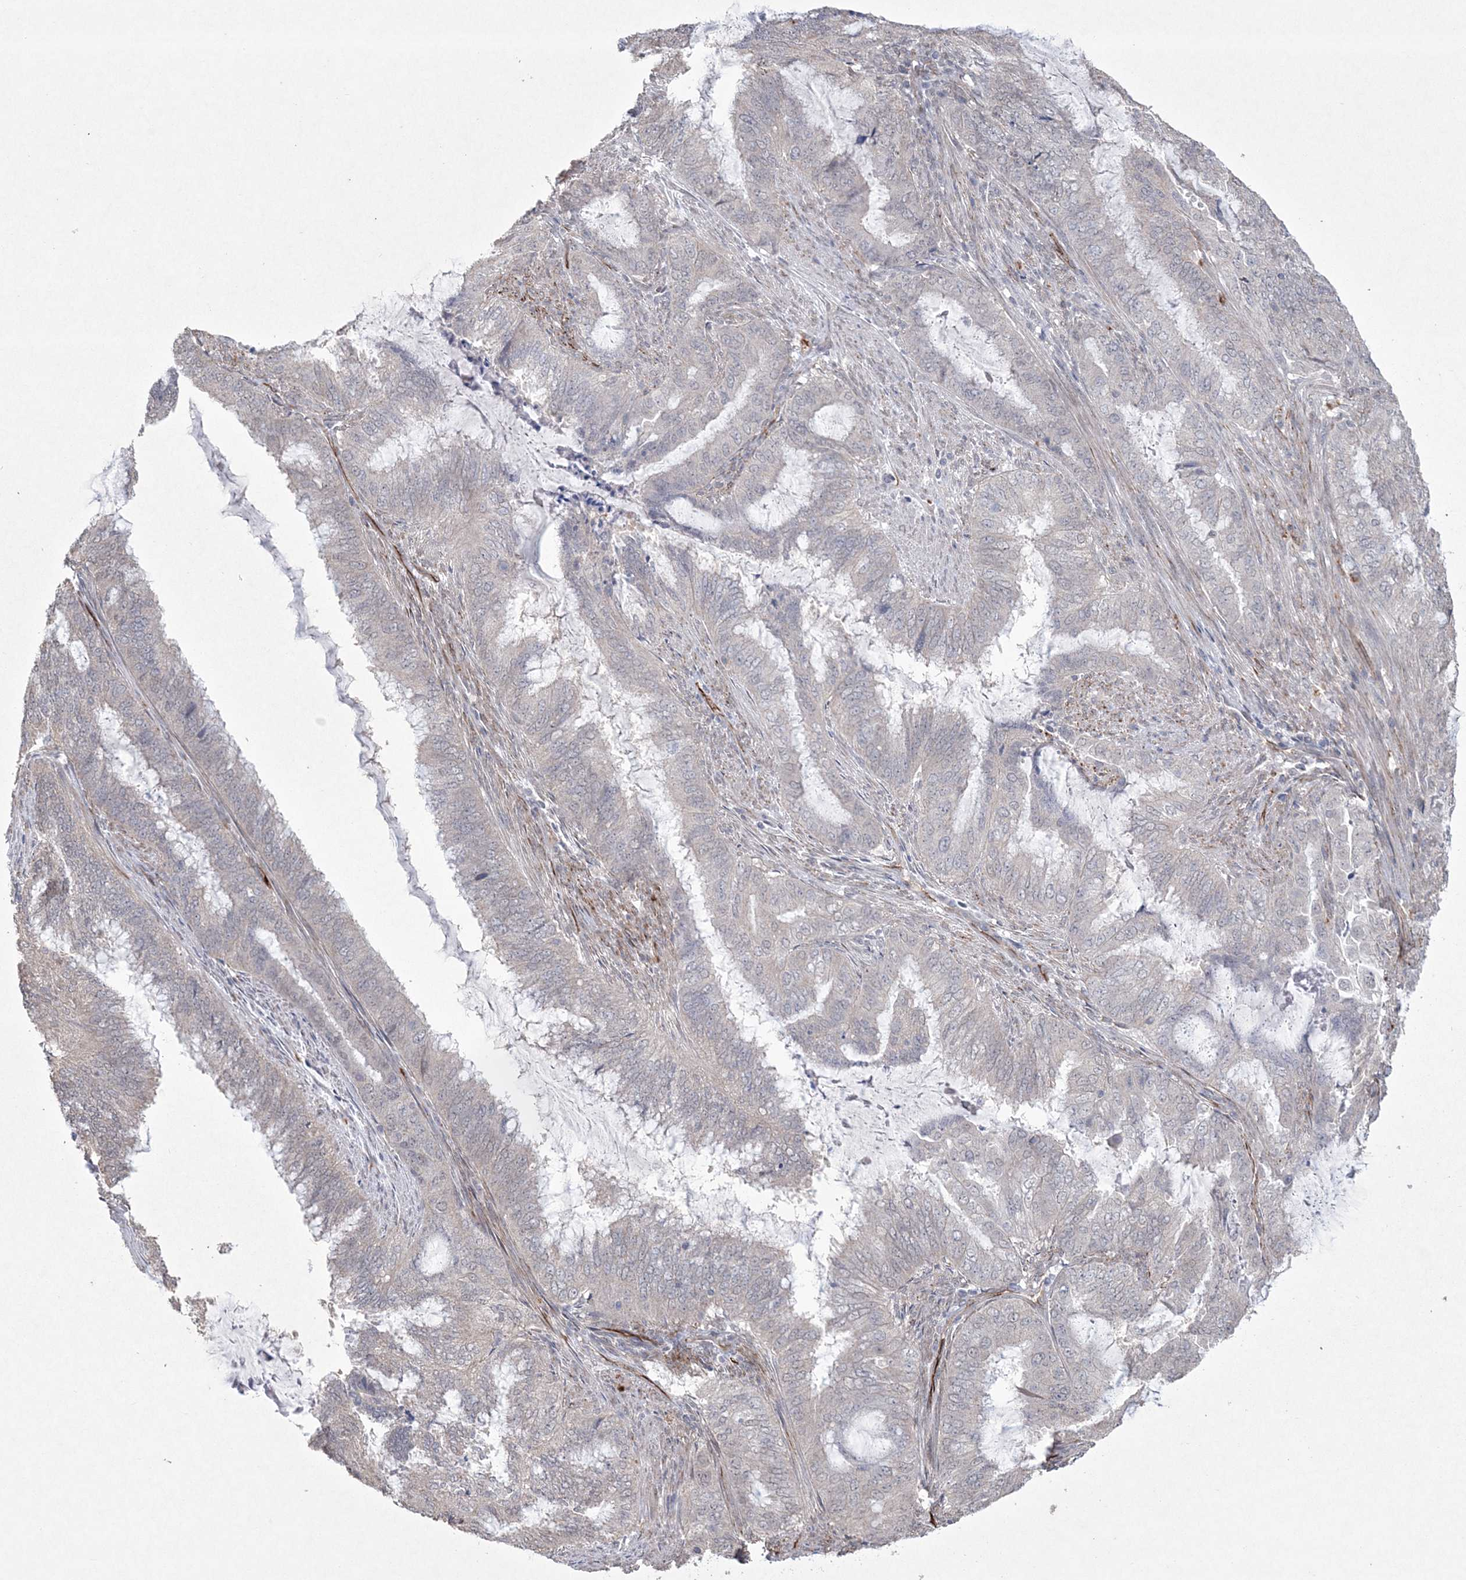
{"staining": {"intensity": "negative", "quantity": "none", "location": "none"}, "tissue": "endometrial cancer", "cell_type": "Tumor cells", "image_type": "cancer", "snomed": [{"axis": "morphology", "description": "Adenocarcinoma, NOS"}, {"axis": "topography", "description": "Endometrium"}], "caption": "IHC micrograph of adenocarcinoma (endometrial) stained for a protein (brown), which exhibits no expression in tumor cells.", "gene": "DPCD", "patient": {"sex": "female", "age": 51}}